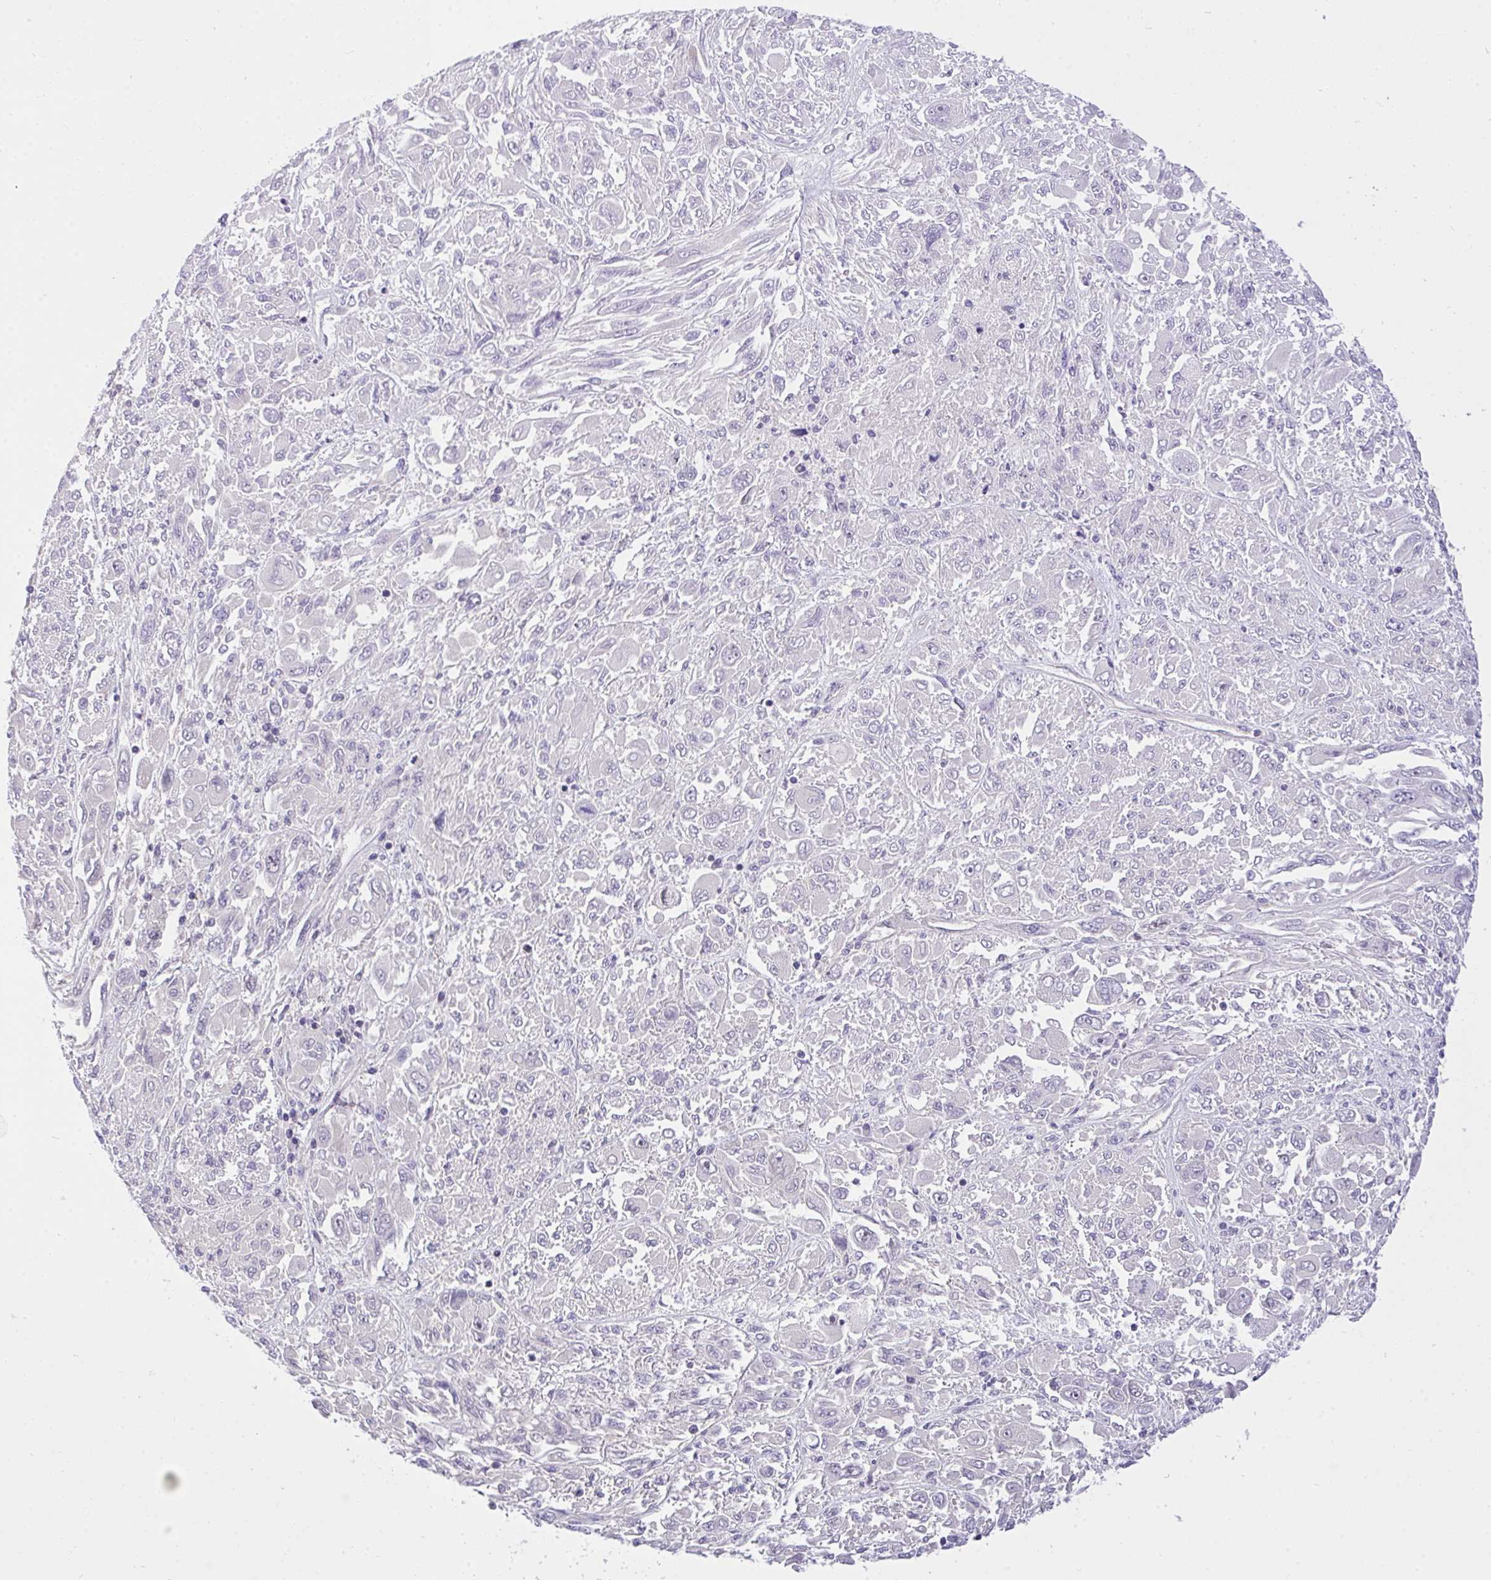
{"staining": {"intensity": "negative", "quantity": "none", "location": "none"}, "tissue": "melanoma", "cell_type": "Tumor cells", "image_type": "cancer", "snomed": [{"axis": "morphology", "description": "Malignant melanoma, NOS"}, {"axis": "topography", "description": "Skin"}], "caption": "High magnification brightfield microscopy of malignant melanoma stained with DAB (3,3'-diaminobenzidine) (brown) and counterstained with hematoxylin (blue): tumor cells show no significant staining.", "gene": "C19orf54", "patient": {"sex": "female", "age": 91}}